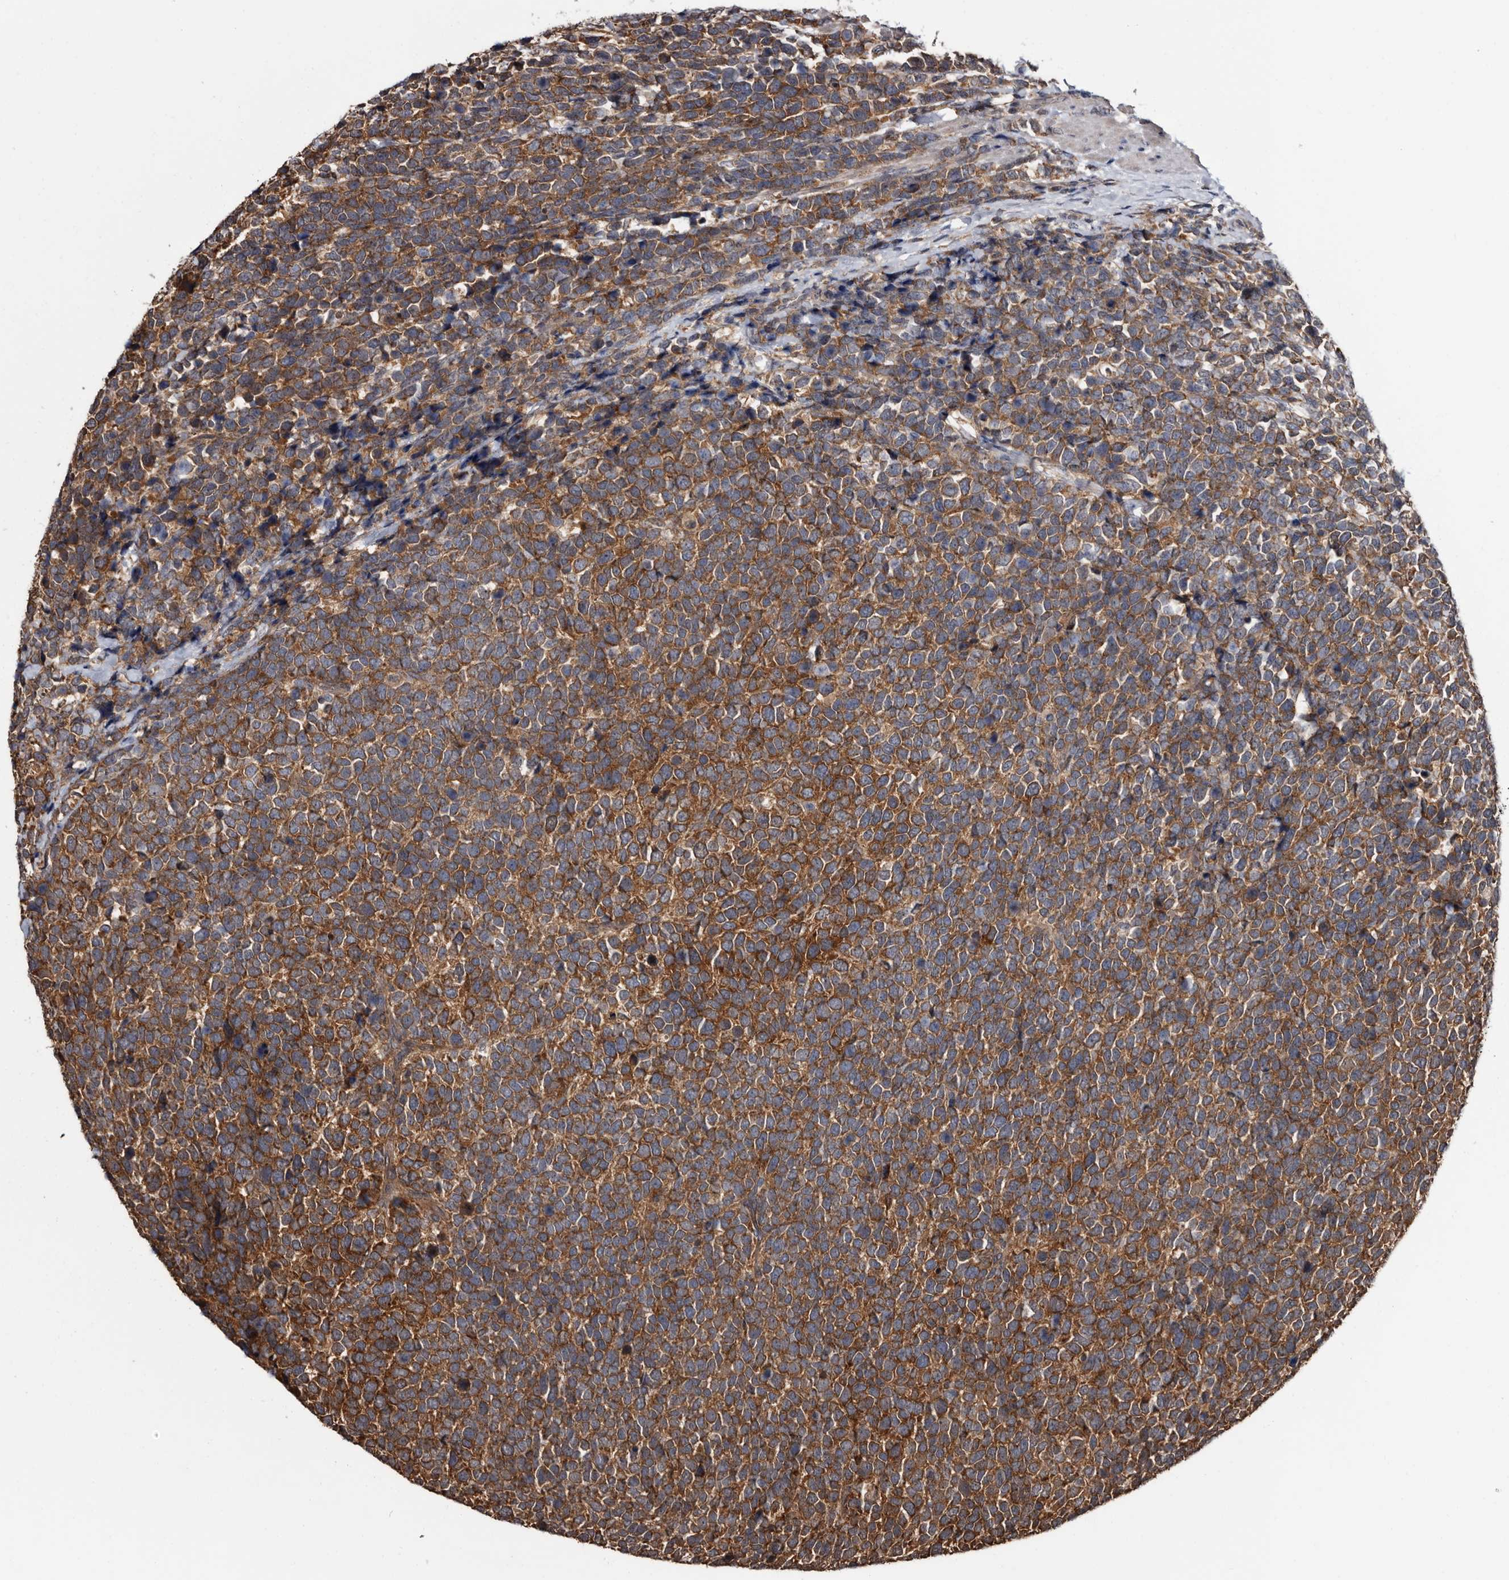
{"staining": {"intensity": "strong", "quantity": ">75%", "location": "cytoplasmic/membranous"}, "tissue": "urothelial cancer", "cell_type": "Tumor cells", "image_type": "cancer", "snomed": [{"axis": "morphology", "description": "Urothelial carcinoma, High grade"}, {"axis": "topography", "description": "Urinary bladder"}], "caption": "About >75% of tumor cells in human high-grade urothelial carcinoma demonstrate strong cytoplasmic/membranous protein staining as visualized by brown immunohistochemical staining.", "gene": "TTI2", "patient": {"sex": "female", "age": 82}}